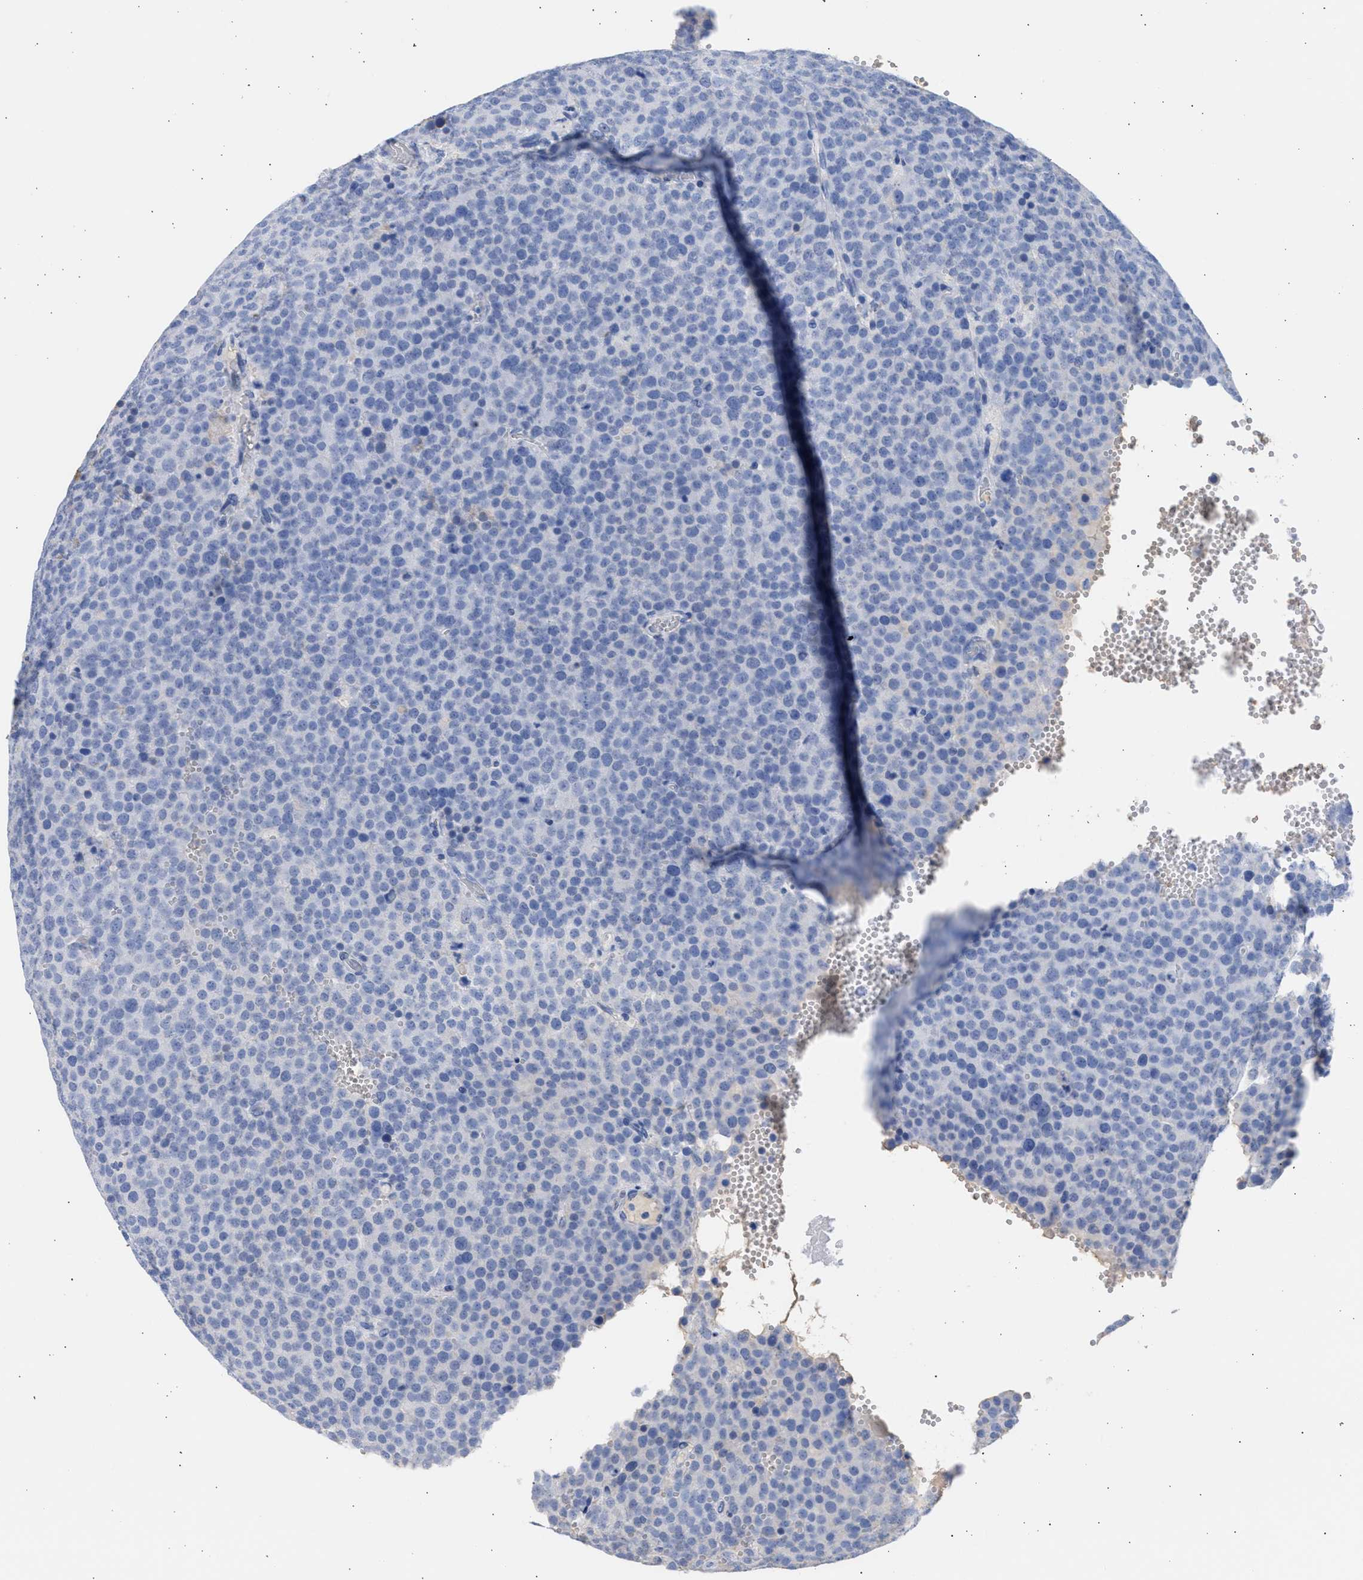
{"staining": {"intensity": "negative", "quantity": "none", "location": "none"}, "tissue": "testis cancer", "cell_type": "Tumor cells", "image_type": "cancer", "snomed": [{"axis": "morphology", "description": "Normal tissue, NOS"}, {"axis": "morphology", "description": "Seminoma, NOS"}, {"axis": "topography", "description": "Testis"}], "caption": "DAB immunohistochemical staining of human testis cancer reveals no significant expression in tumor cells.", "gene": "RSPH1", "patient": {"sex": "male", "age": 71}}